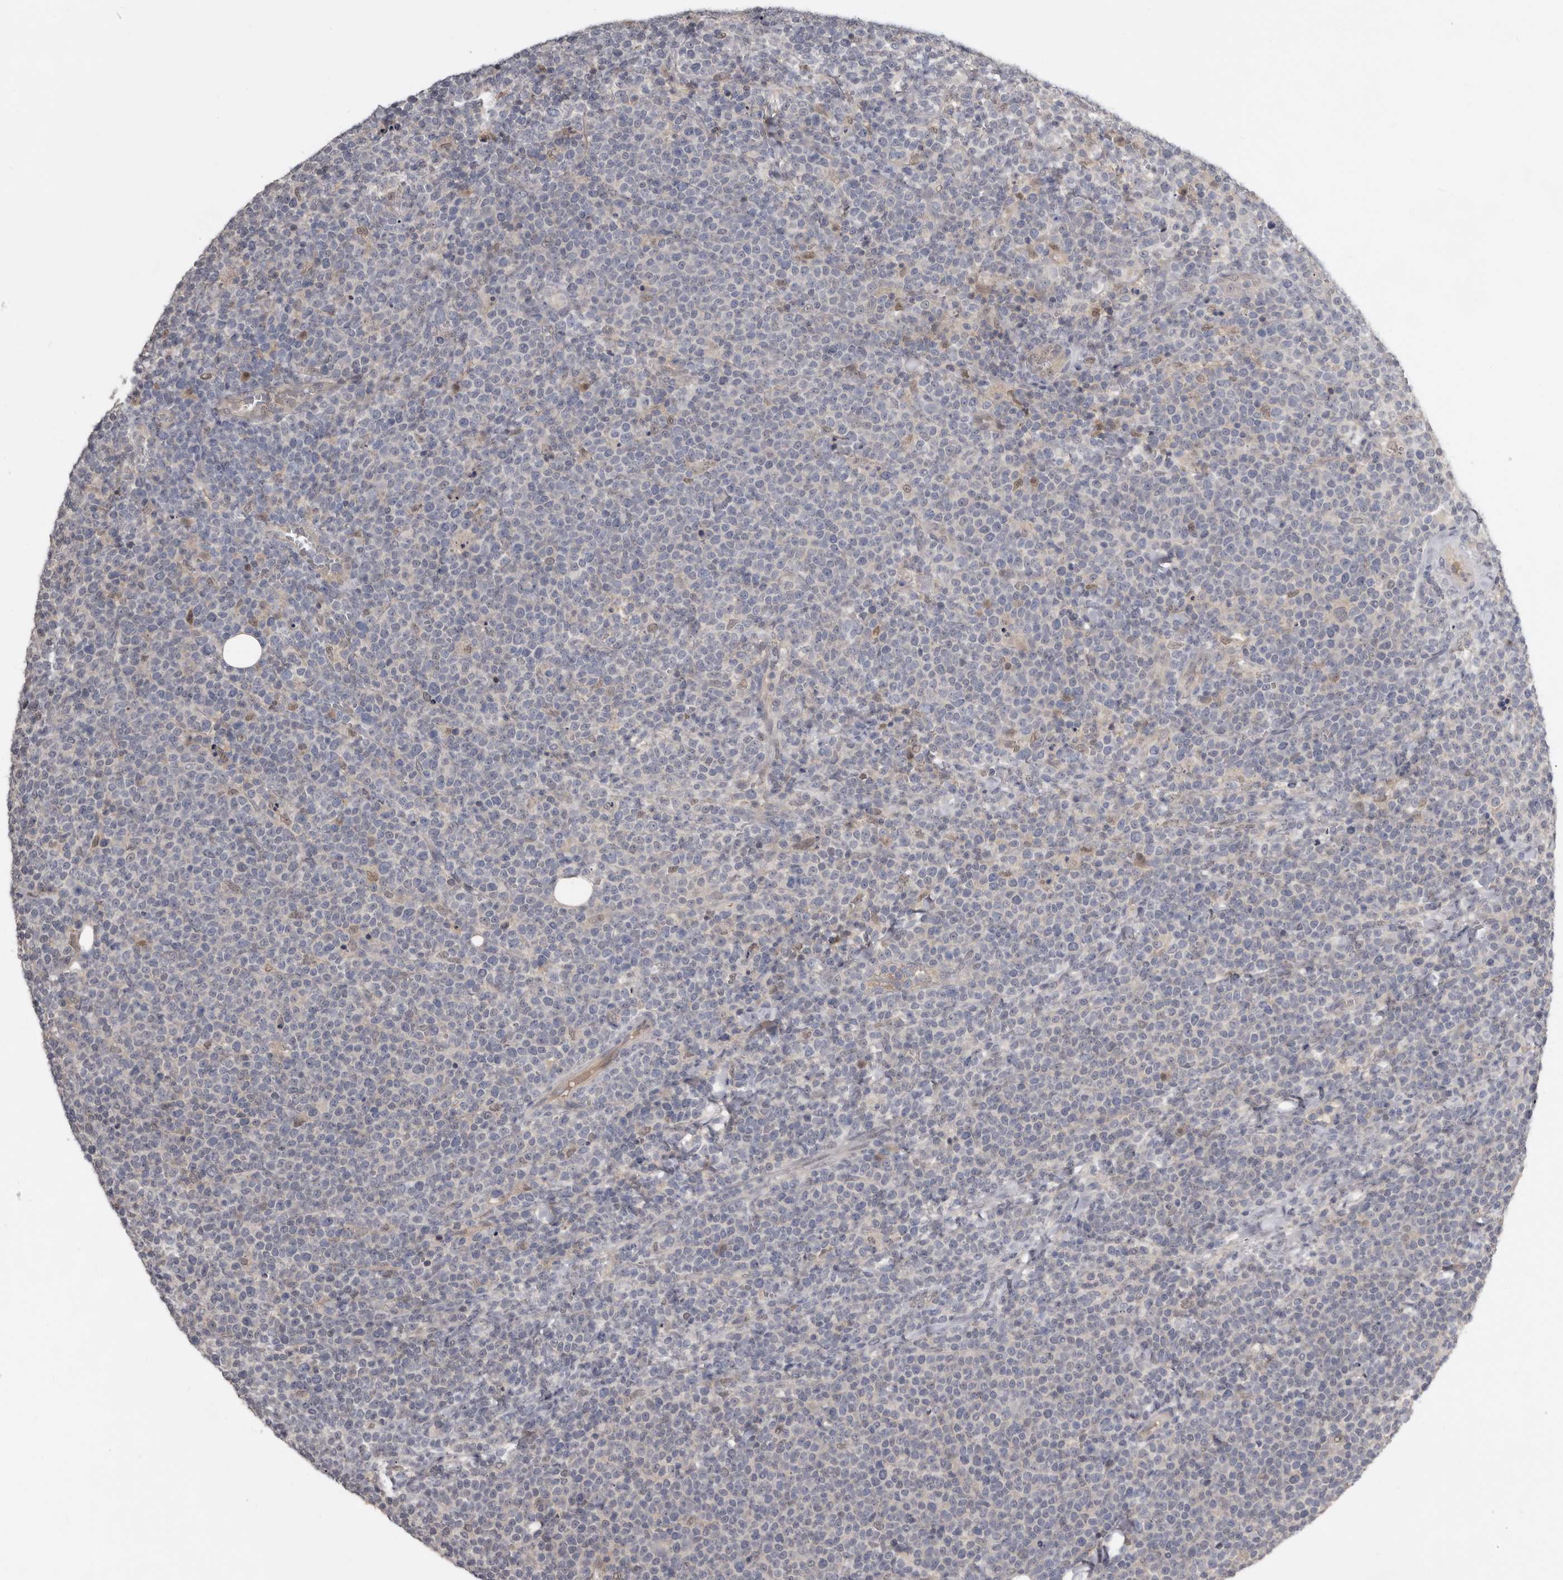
{"staining": {"intensity": "negative", "quantity": "none", "location": "none"}, "tissue": "lymphoma", "cell_type": "Tumor cells", "image_type": "cancer", "snomed": [{"axis": "morphology", "description": "Malignant lymphoma, non-Hodgkin's type, High grade"}, {"axis": "topography", "description": "Lymph node"}], "caption": "This is an immunohistochemistry (IHC) image of human lymphoma. There is no positivity in tumor cells.", "gene": "RBKS", "patient": {"sex": "male", "age": 61}}